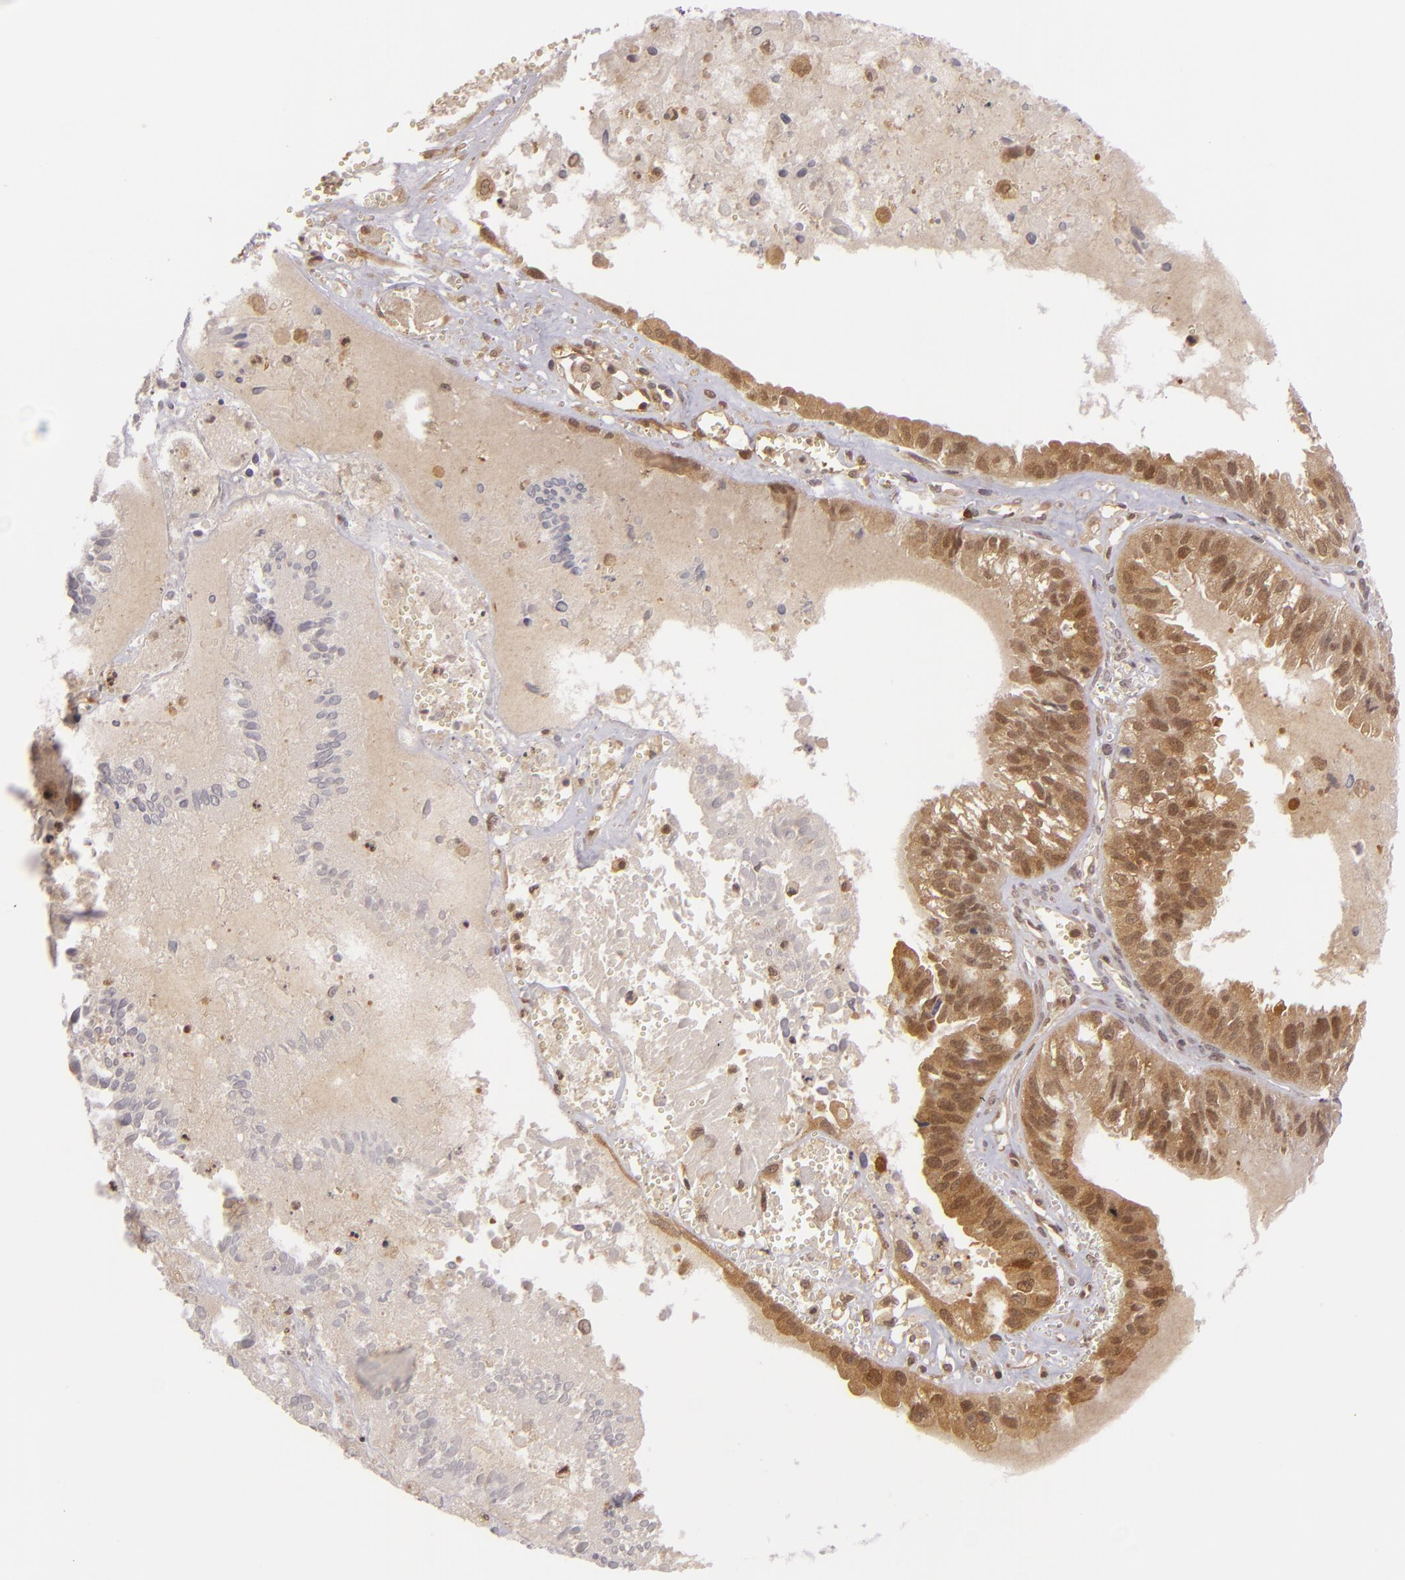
{"staining": {"intensity": "strong", "quantity": ">75%", "location": "cytoplasmic/membranous,nuclear"}, "tissue": "ovarian cancer", "cell_type": "Tumor cells", "image_type": "cancer", "snomed": [{"axis": "morphology", "description": "Carcinoma, endometroid"}, {"axis": "topography", "description": "Ovary"}], "caption": "A high-resolution micrograph shows immunohistochemistry (IHC) staining of ovarian cancer, which demonstrates strong cytoplasmic/membranous and nuclear staining in approximately >75% of tumor cells. The protein of interest is stained brown, and the nuclei are stained in blue (DAB (3,3'-diaminobenzidine) IHC with brightfield microscopy, high magnification).", "gene": "ZBTB33", "patient": {"sex": "female", "age": 85}}